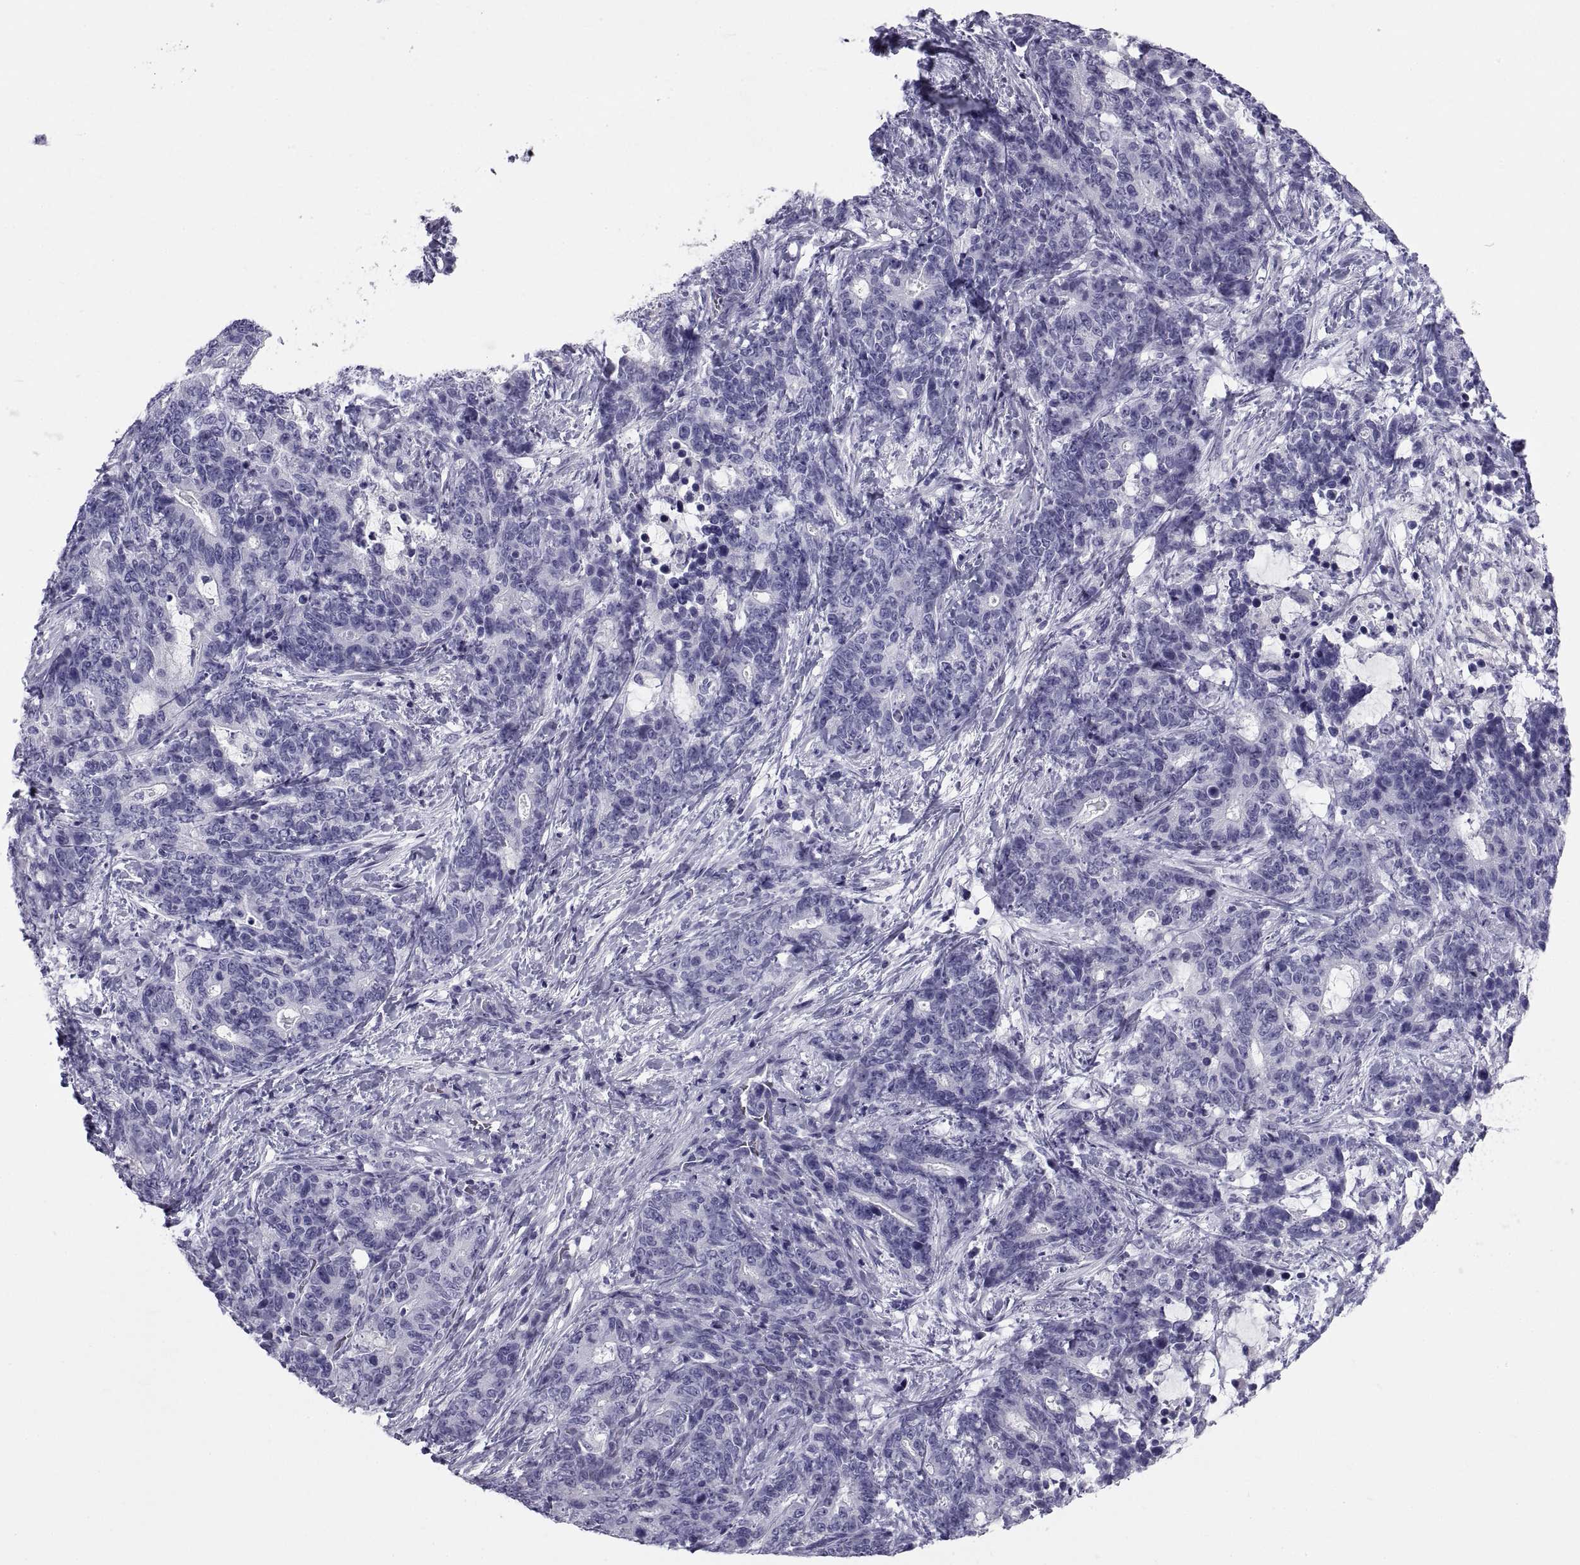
{"staining": {"intensity": "negative", "quantity": "none", "location": "none"}, "tissue": "stomach cancer", "cell_type": "Tumor cells", "image_type": "cancer", "snomed": [{"axis": "morphology", "description": "Normal tissue, NOS"}, {"axis": "morphology", "description": "Adenocarcinoma, NOS"}, {"axis": "topography", "description": "Stomach"}], "caption": "This is an IHC micrograph of human stomach adenocarcinoma. There is no positivity in tumor cells.", "gene": "NPTX2", "patient": {"sex": "female", "age": 64}}